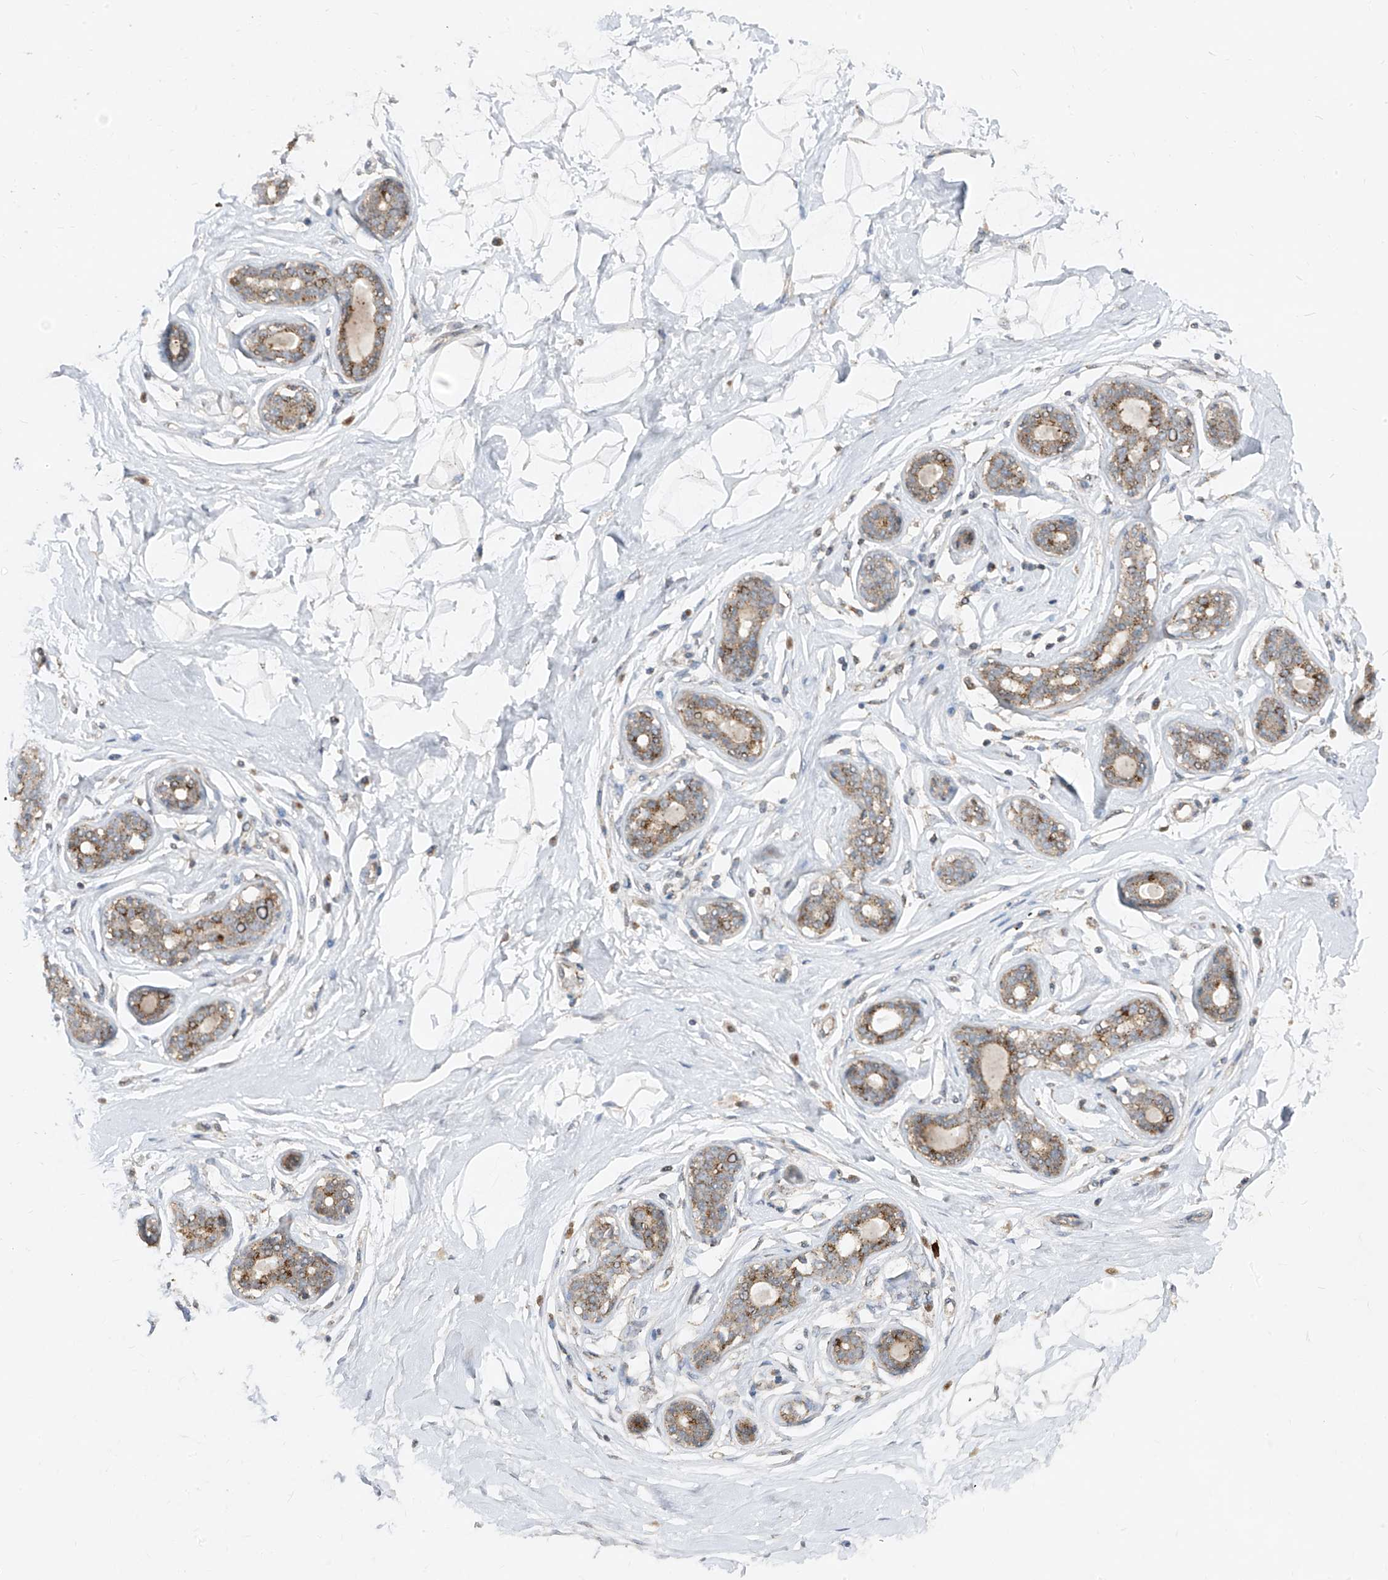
{"staining": {"intensity": "negative", "quantity": "none", "location": "none"}, "tissue": "breast", "cell_type": "Adipocytes", "image_type": "normal", "snomed": [{"axis": "morphology", "description": "Normal tissue, NOS"}, {"axis": "morphology", "description": "Adenoma, NOS"}, {"axis": "topography", "description": "Breast"}], "caption": "Immunohistochemistry micrograph of benign breast: breast stained with DAB (3,3'-diaminobenzidine) reveals no significant protein positivity in adipocytes. (Stains: DAB IHC with hematoxylin counter stain, Microscopy: brightfield microscopy at high magnification).", "gene": "ABCD3", "patient": {"sex": "female", "age": 23}}